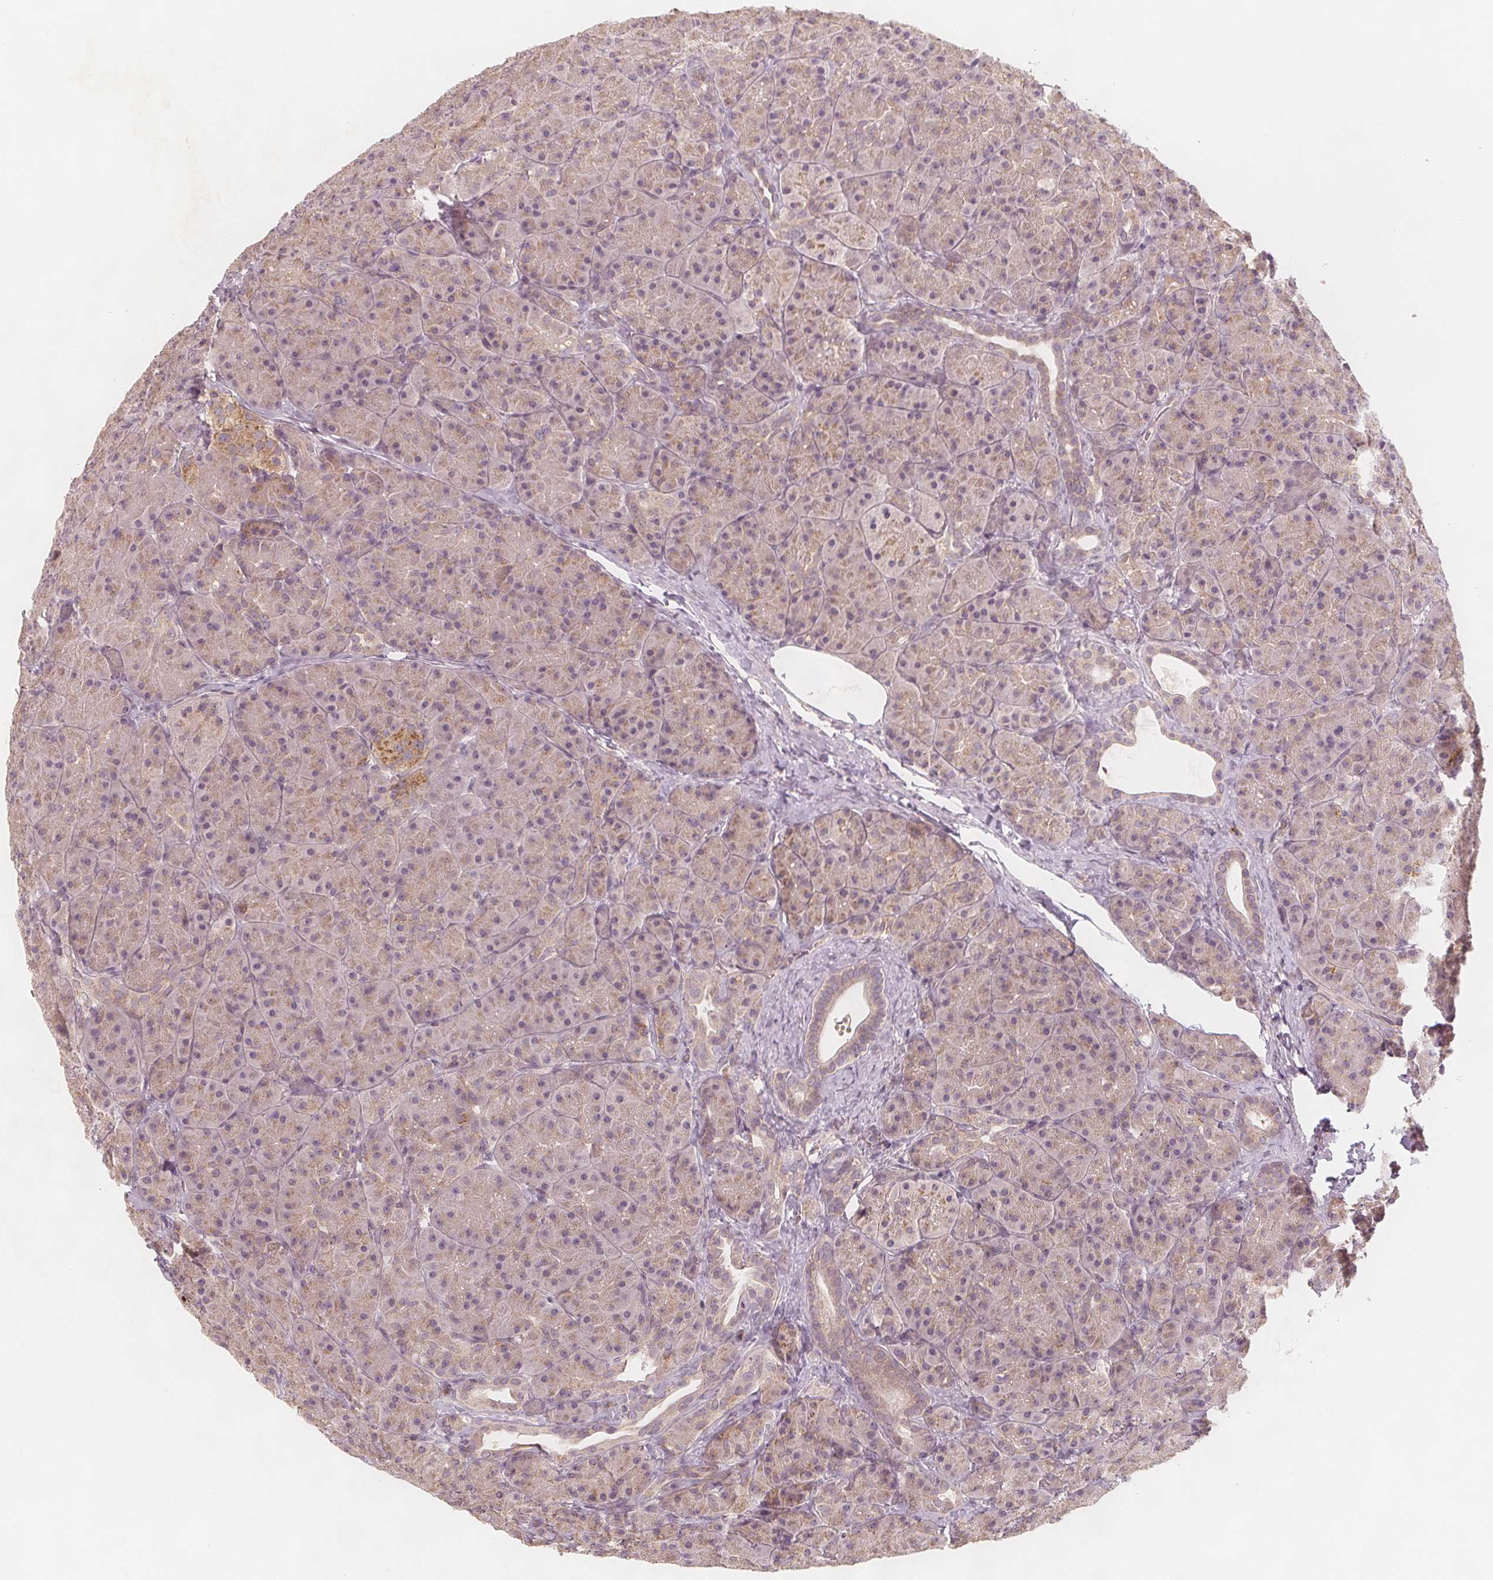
{"staining": {"intensity": "strong", "quantity": "25%-75%", "location": "cytoplasmic/membranous"}, "tissue": "pancreas", "cell_type": "Exocrine glandular cells", "image_type": "normal", "snomed": [{"axis": "morphology", "description": "Normal tissue, NOS"}, {"axis": "topography", "description": "Pancreas"}], "caption": "Protein expression analysis of normal human pancreas reveals strong cytoplasmic/membranous positivity in approximately 25%-75% of exocrine glandular cells. Using DAB (3,3'-diaminobenzidine) (brown) and hematoxylin (blue) stains, captured at high magnification using brightfield microscopy.", "gene": "NCSTN", "patient": {"sex": "male", "age": 57}}